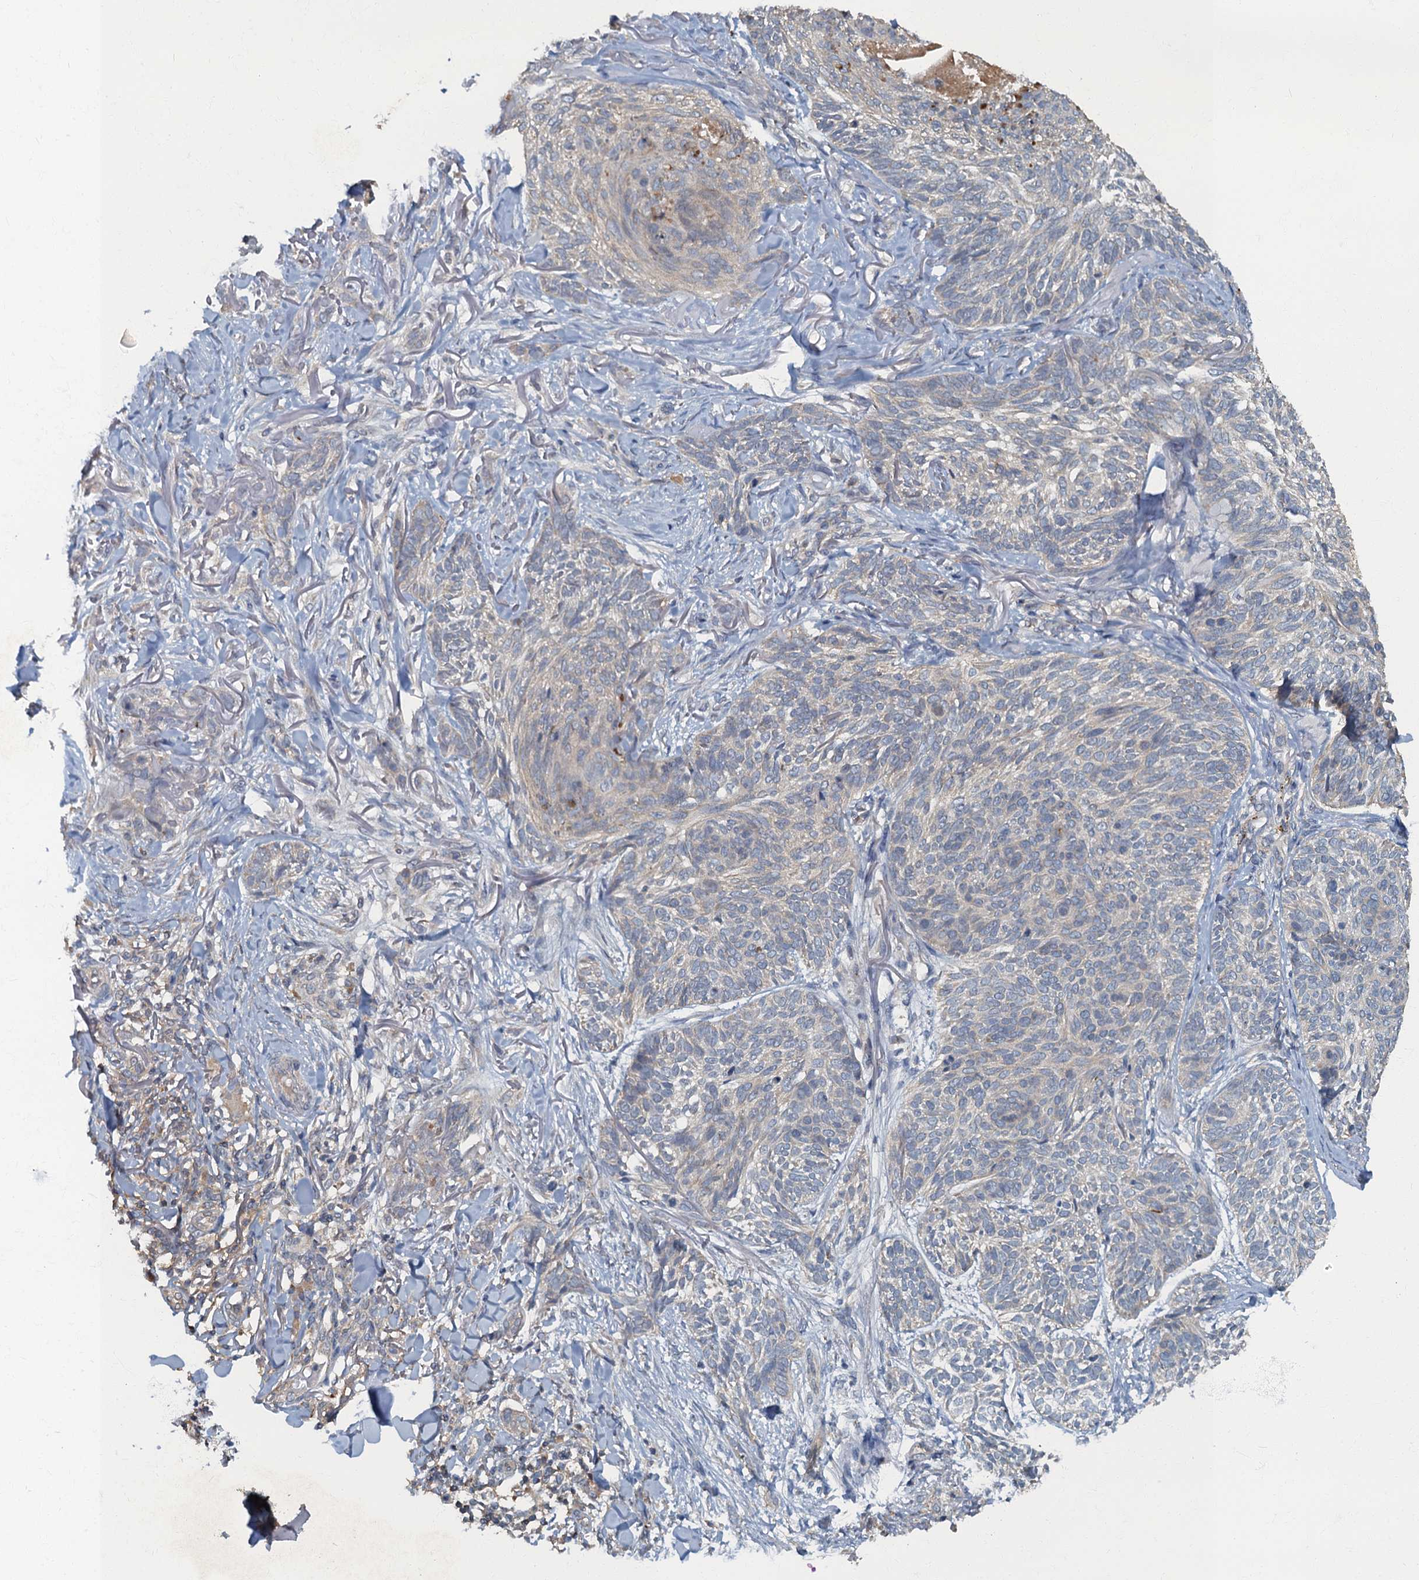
{"staining": {"intensity": "negative", "quantity": "none", "location": "none"}, "tissue": "skin cancer", "cell_type": "Tumor cells", "image_type": "cancer", "snomed": [{"axis": "morphology", "description": "Normal tissue, NOS"}, {"axis": "morphology", "description": "Basal cell carcinoma"}, {"axis": "topography", "description": "Skin"}], "caption": "Immunohistochemistry (IHC) of human skin basal cell carcinoma shows no expression in tumor cells.", "gene": "WDCP", "patient": {"sex": "male", "age": 66}}